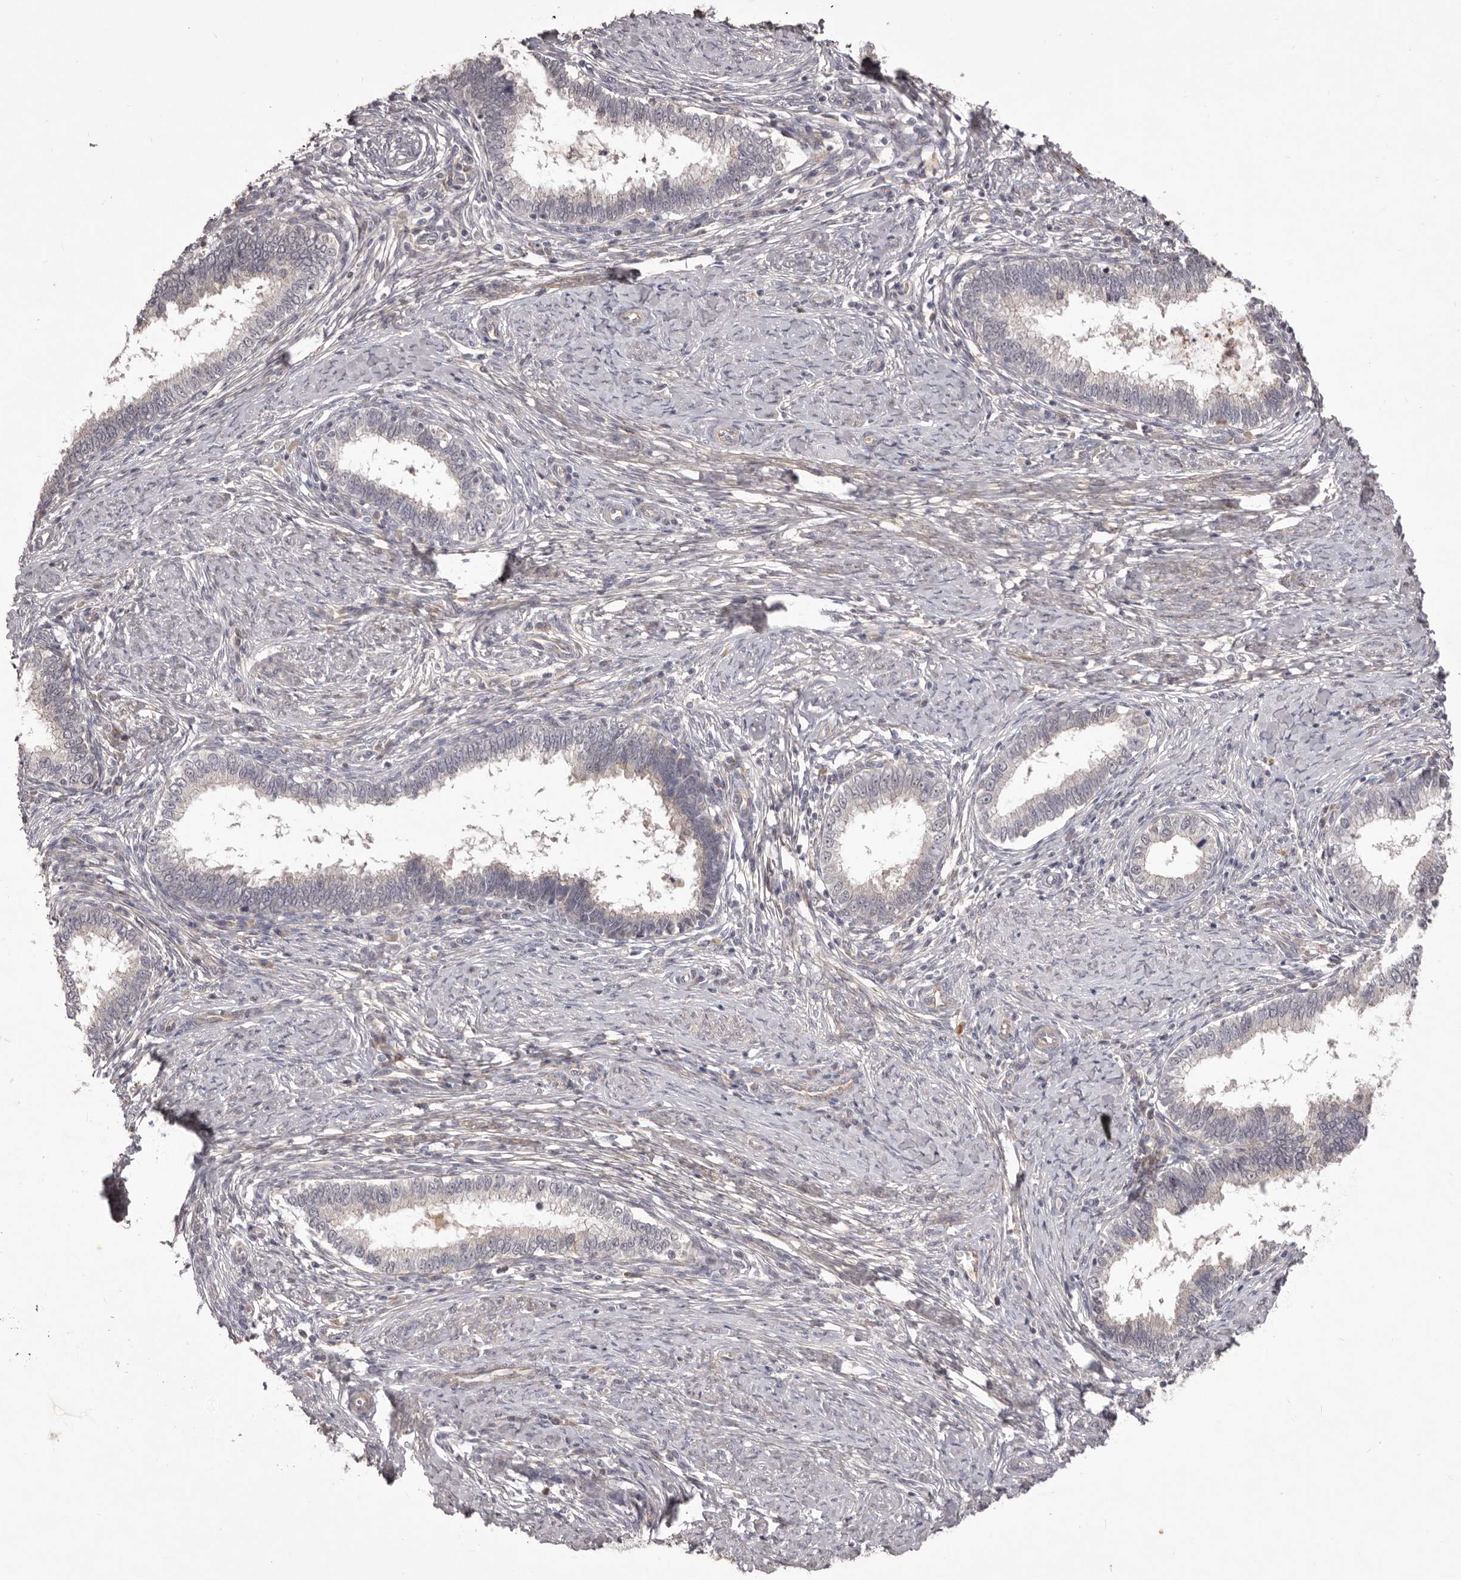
{"staining": {"intensity": "negative", "quantity": "none", "location": "none"}, "tissue": "cervical cancer", "cell_type": "Tumor cells", "image_type": "cancer", "snomed": [{"axis": "morphology", "description": "Adenocarcinoma, NOS"}, {"axis": "topography", "description": "Cervix"}], "caption": "The micrograph displays no staining of tumor cells in adenocarcinoma (cervical).", "gene": "HBS1L", "patient": {"sex": "female", "age": 36}}